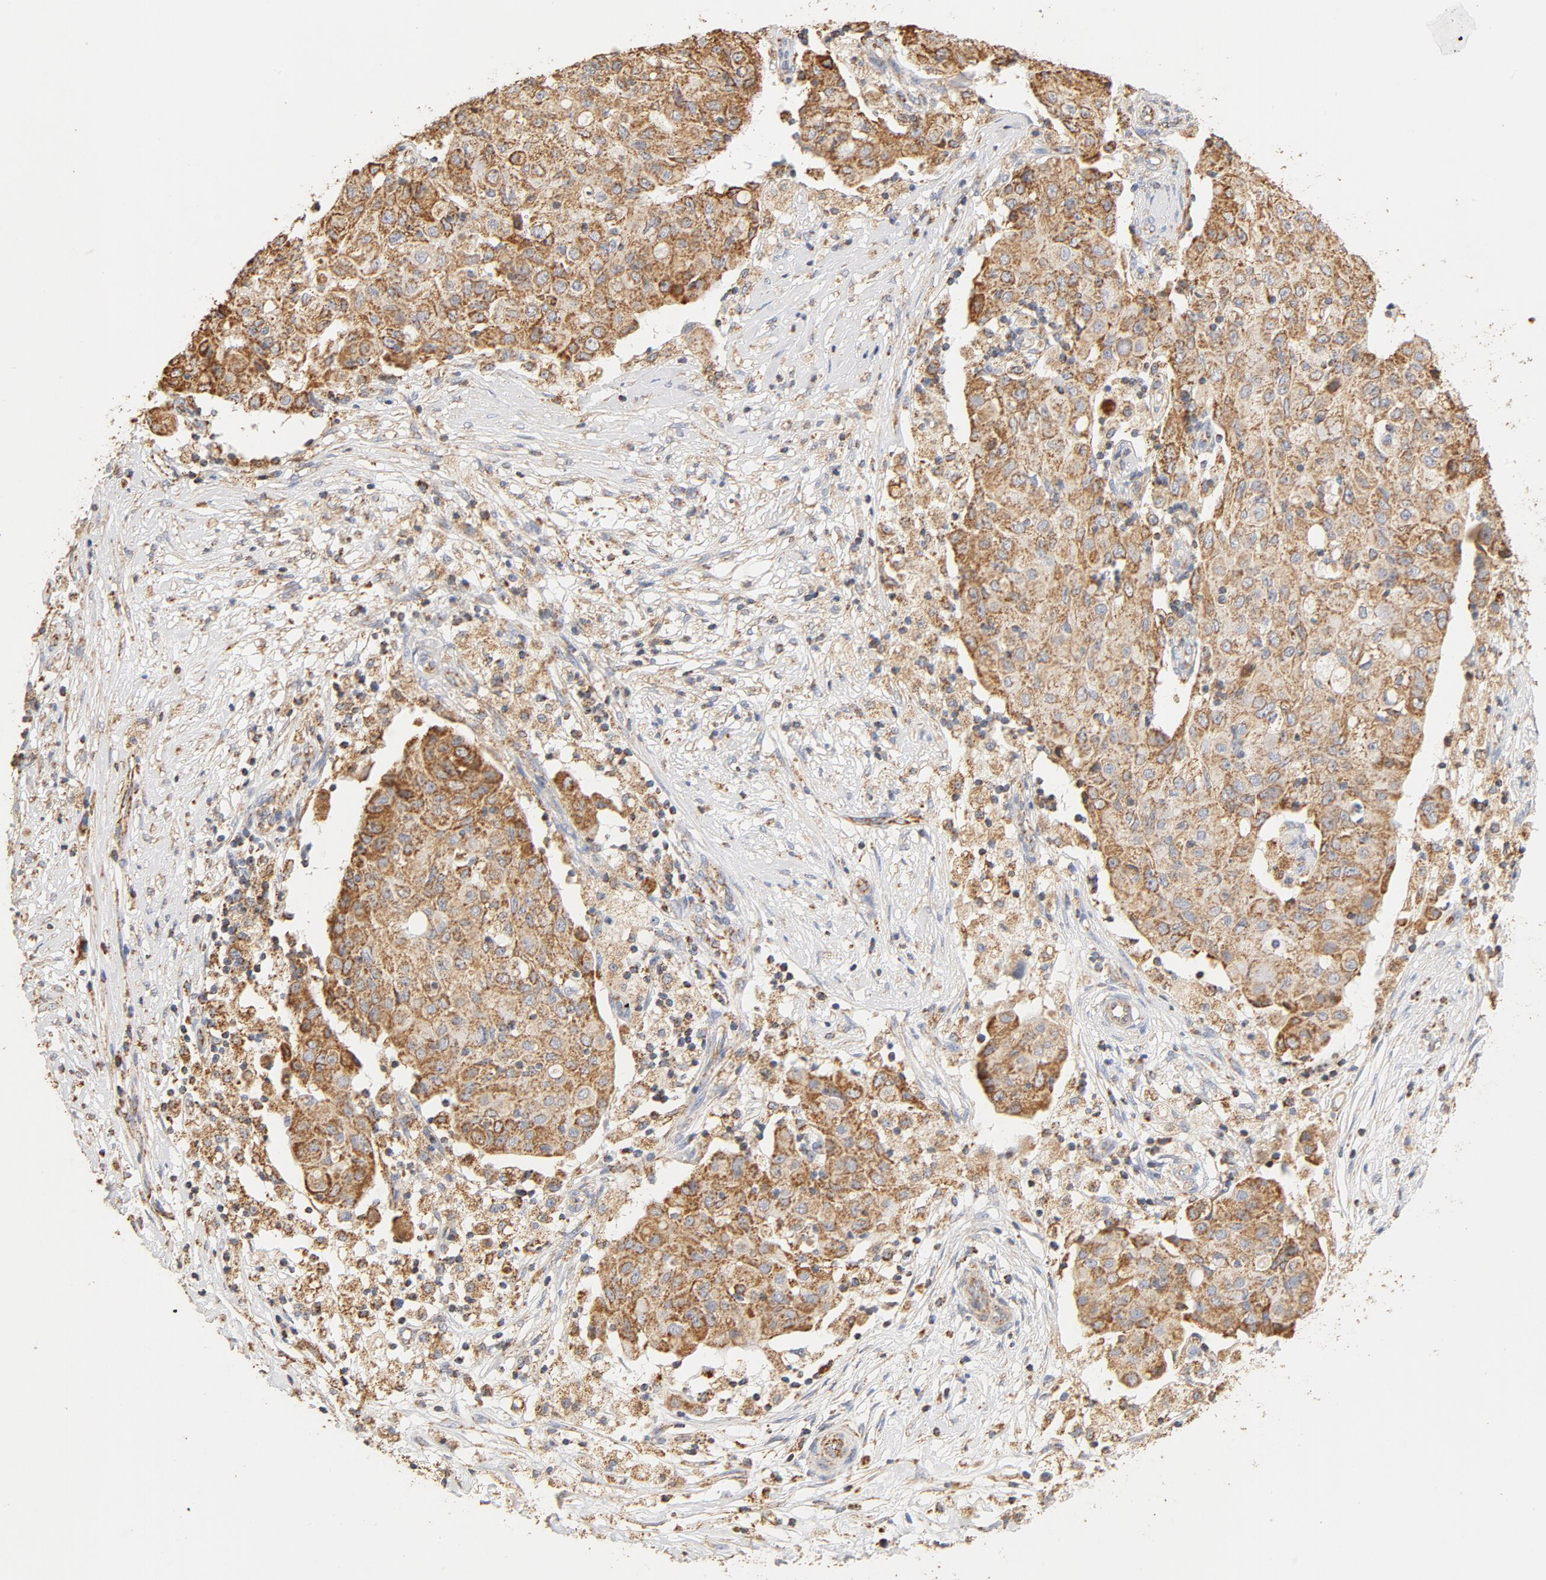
{"staining": {"intensity": "moderate", "quantity": ">75%", "location": "cytoplasmic/membranous"}, "tissue": "ovarian cancer", "cell_type": "Tumor cells", "image_type": "cancer", "snomed": [{"axis": "morphology", "description": "Carcinoma, endometroid"}, {"axis": "topography", "description": "Ovary"}], "caption": "Immunohistochemical staining of ovarian endometroid carcinoma demonstrates medium levels of moderate cytoplasmic/membranous expression in about >75% of tumor cells. The staining is performed using DAB brown chromogen to label protein expression. The nuclei are counter-stained blue using hematoxylin.", "gene": "COX4I1", "patient": {"sex": "female", "age": 42}}